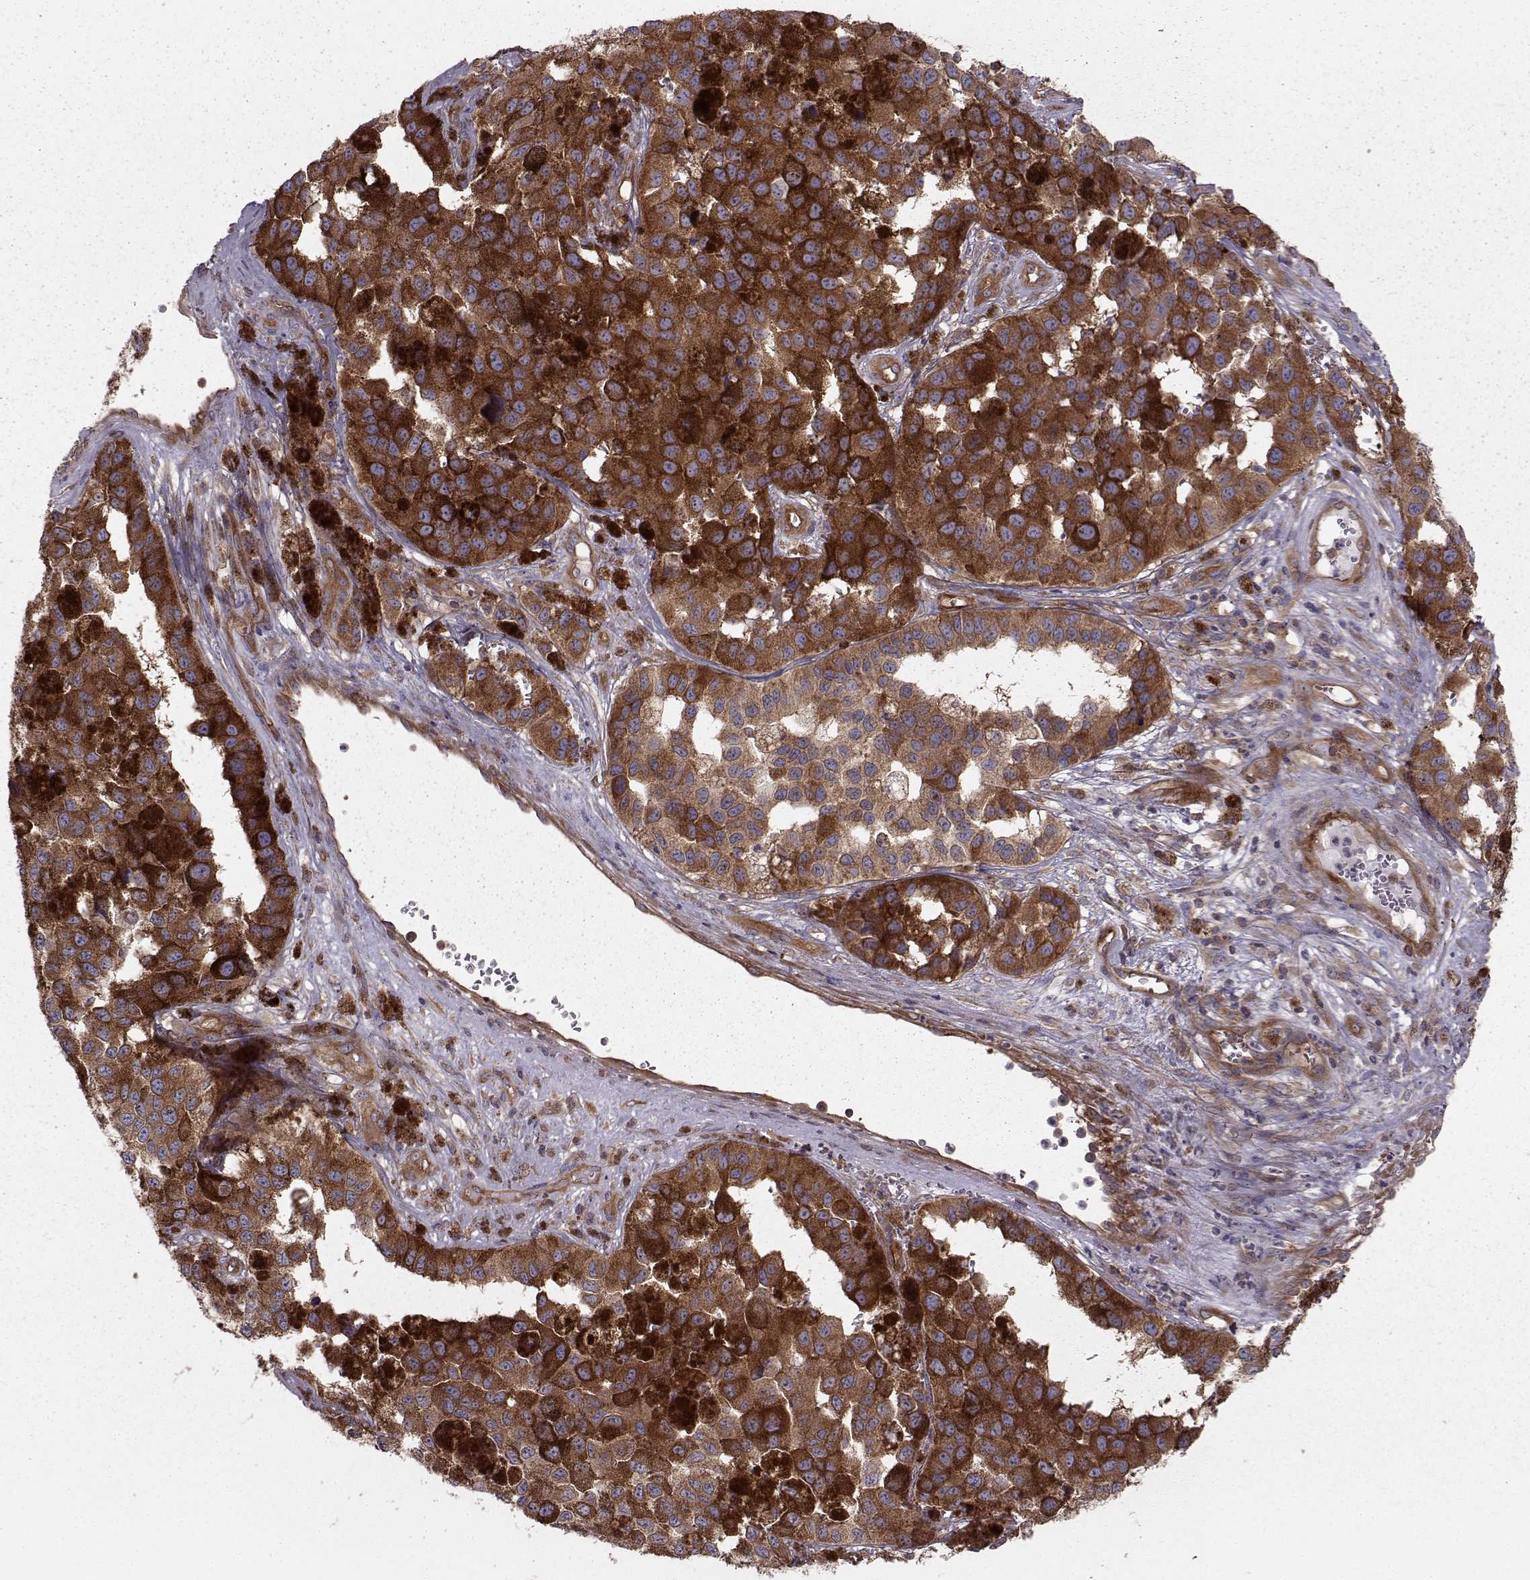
{"staining": {"intensity": "strong", "quantity": ">75%", "location": "cytoplasmic/membranous"}, "tissue": "melanoma", "cell_type": "Tumor cells", "image_type": "cancer", "snomed": [{"axis": "morphology", "description": "Malignant melanoma, NOS"}, {"axis": "topography", "description": "Skin"}], "caption": "This histopathology image shows immunohistochemistry (IHC) staining of melanoma, with high strong cytoplasmic/membranous staining in about >75% of tumor cells.", "gene": "RABGAP1", "patient": {"sex": "female", "age": 58}}